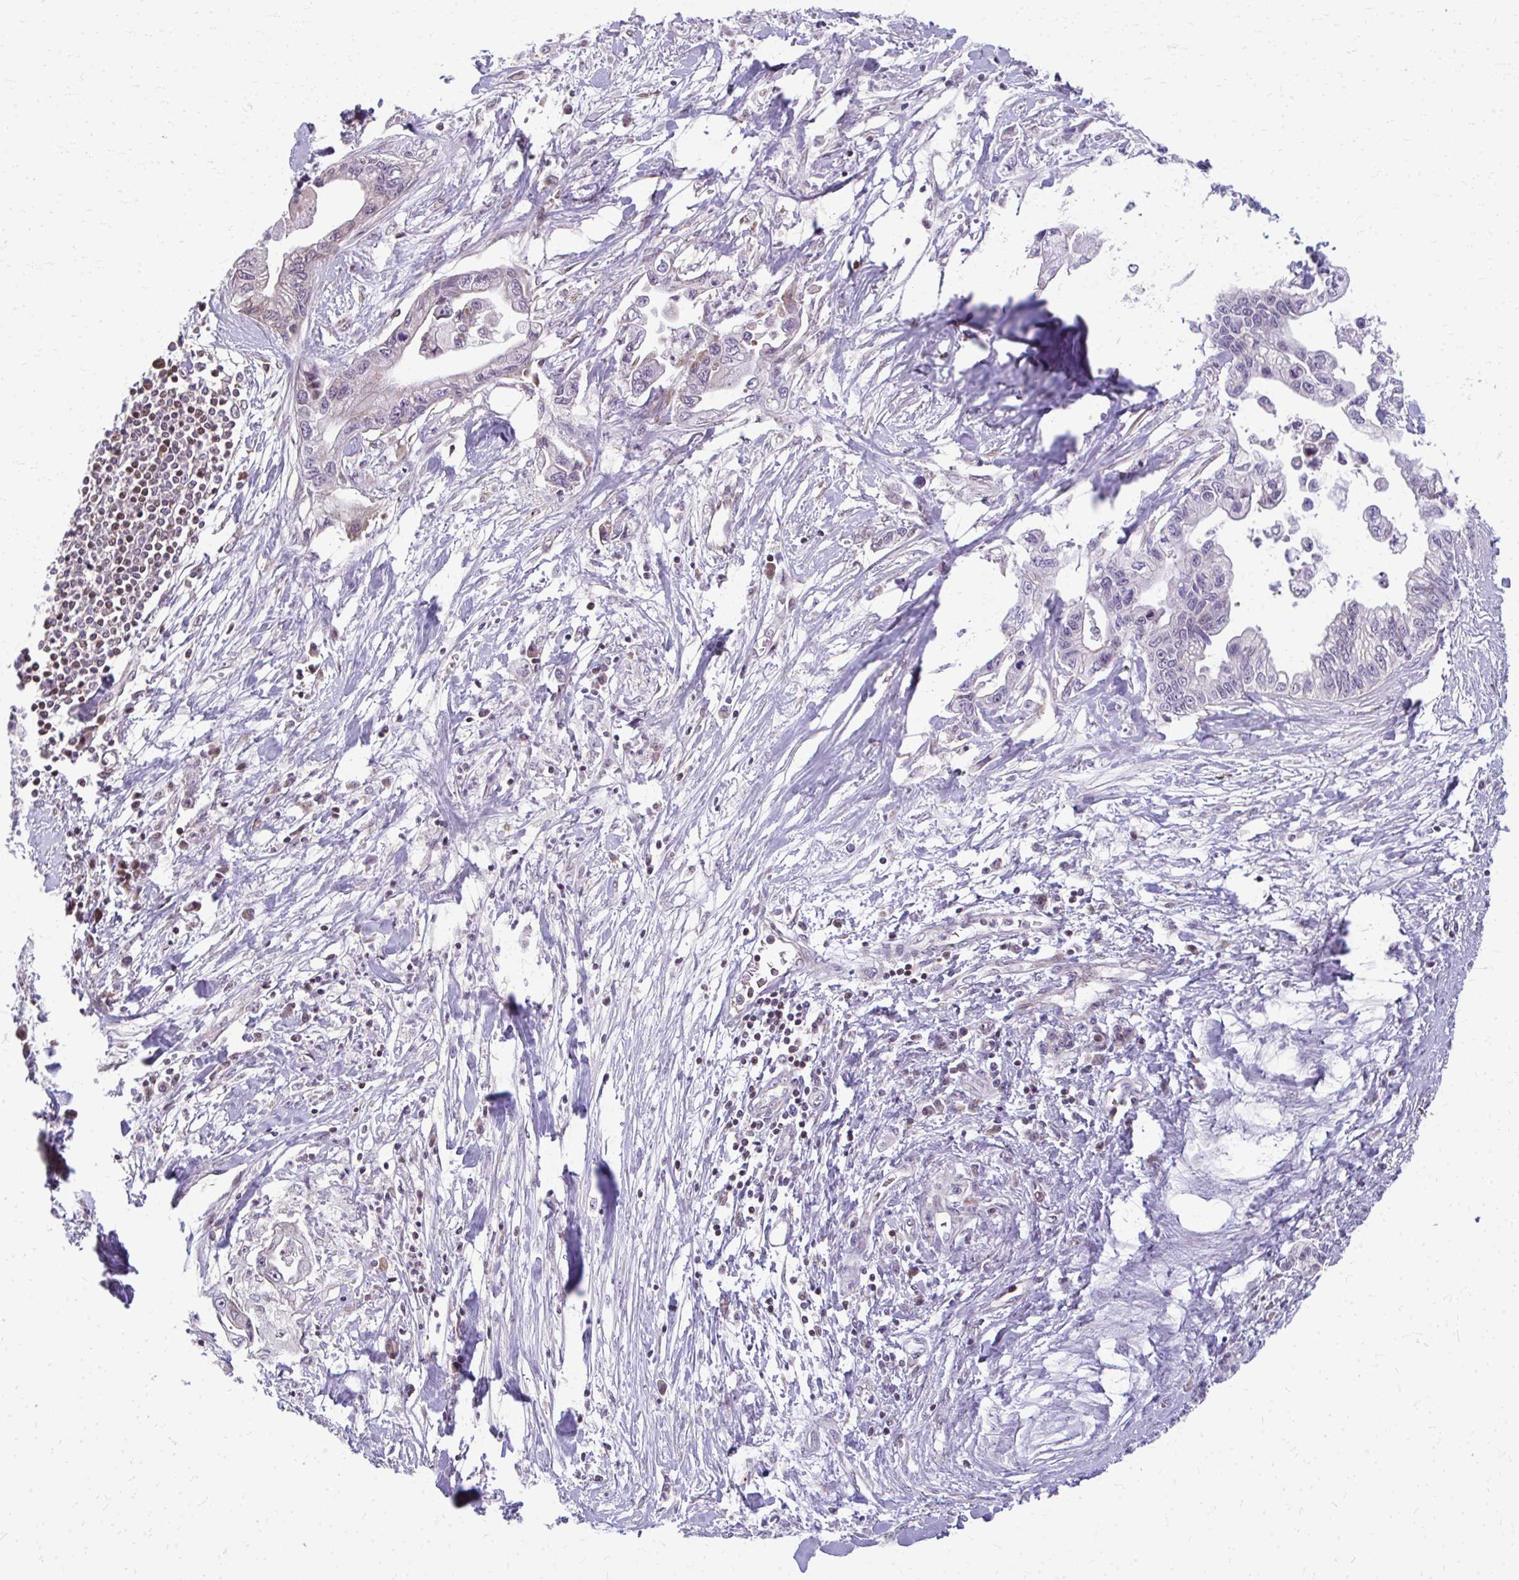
{"staining": {"intensity": "weak", "quantity": "<25%", "location": "cytoplasmic/membranous"}, "tissue": "pancreatic cancer", "cell_type": "Tumor cells", "image_type": "cancer", "snomed": [{"axis": "morphology", "description": "Adenocarcinoma, NOS"}, {"axis": "topography", "description": "Pancreas"}], "caption": "Tumor cells show no significant positivity in pancreatic adenocarcinoma.", "gene": "MAF1", "patient": {"sex": "male", "age": 61}}